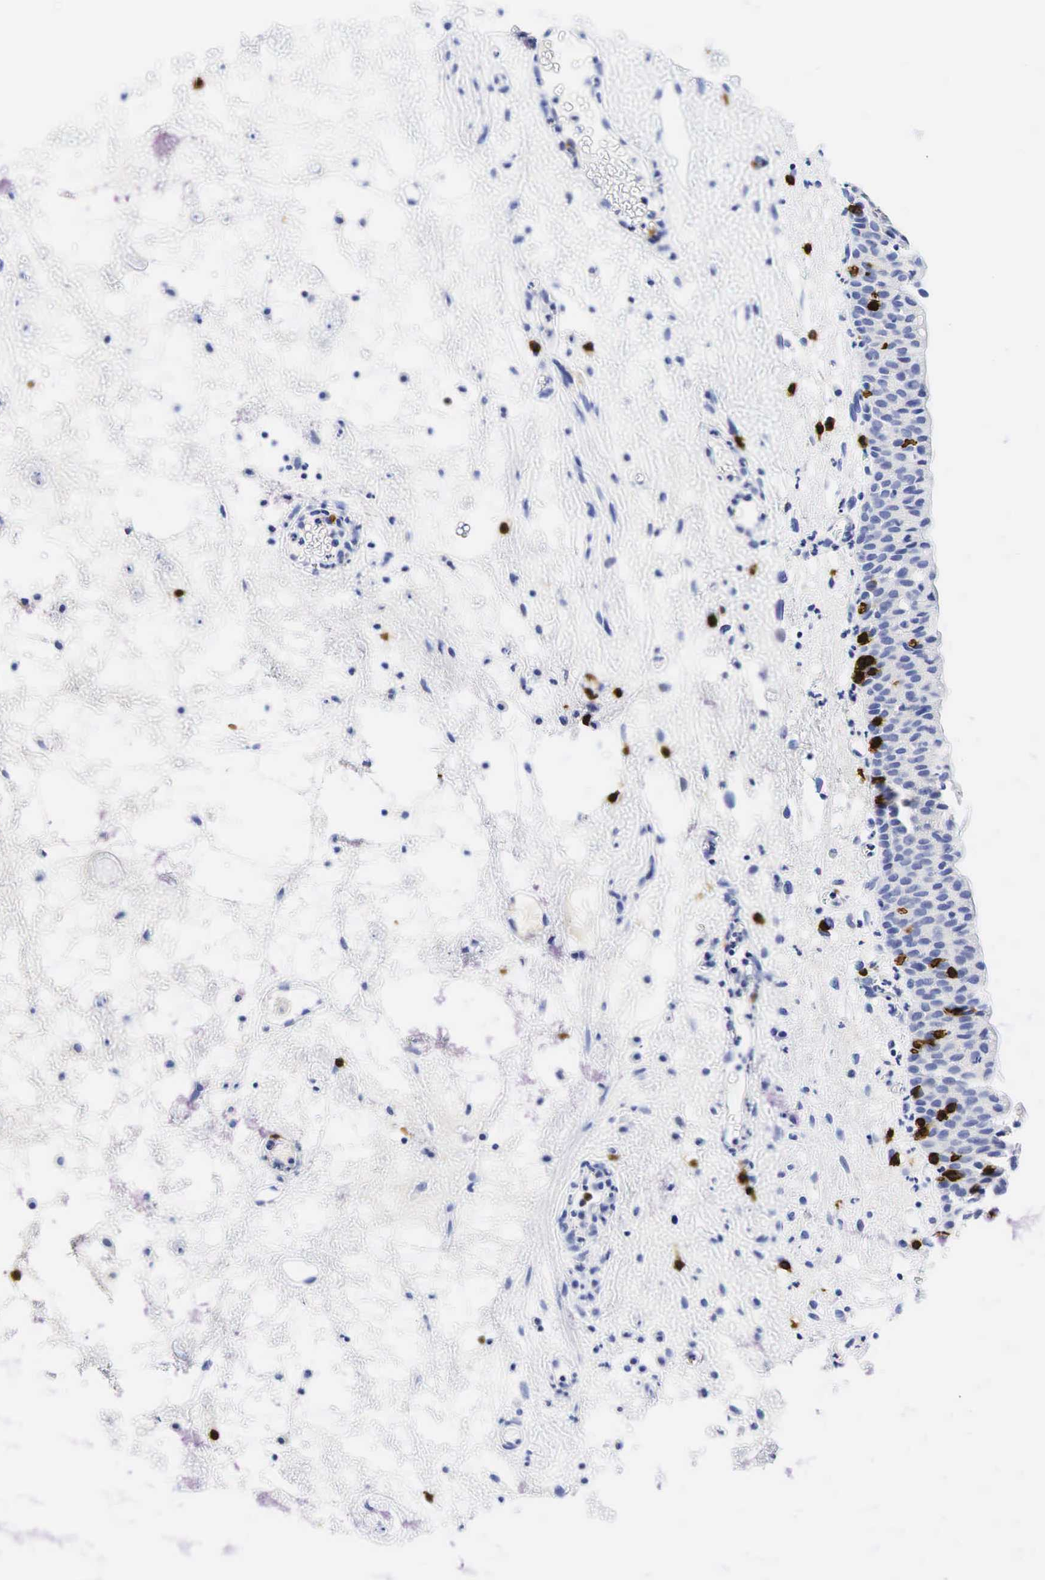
{"staining": {"intensity": "negative", "quantity": "none", "location": "none"}, "tissue": "urinary bladder", "cell_type": "Urothelial cells", "image_type": "normal", "snomed": [{"axis": "morphology", "description": "Normal tissue, NOS"}, {"axis": "topography", "description": "Urinary bladder"}], "caption": "High power microscopy histopathology image of an immunohistochemistry (IHC) histopathology image of benign urinary bladder, revealing no significant positivity in urothelial cells. Brightfield microscopy of immunohistochemistry stained with DAB (brown) and hematoxylin (blue), captured at high magnification.", "gene": "CD8A", "patient": {"sex": "male", "age": 48}}